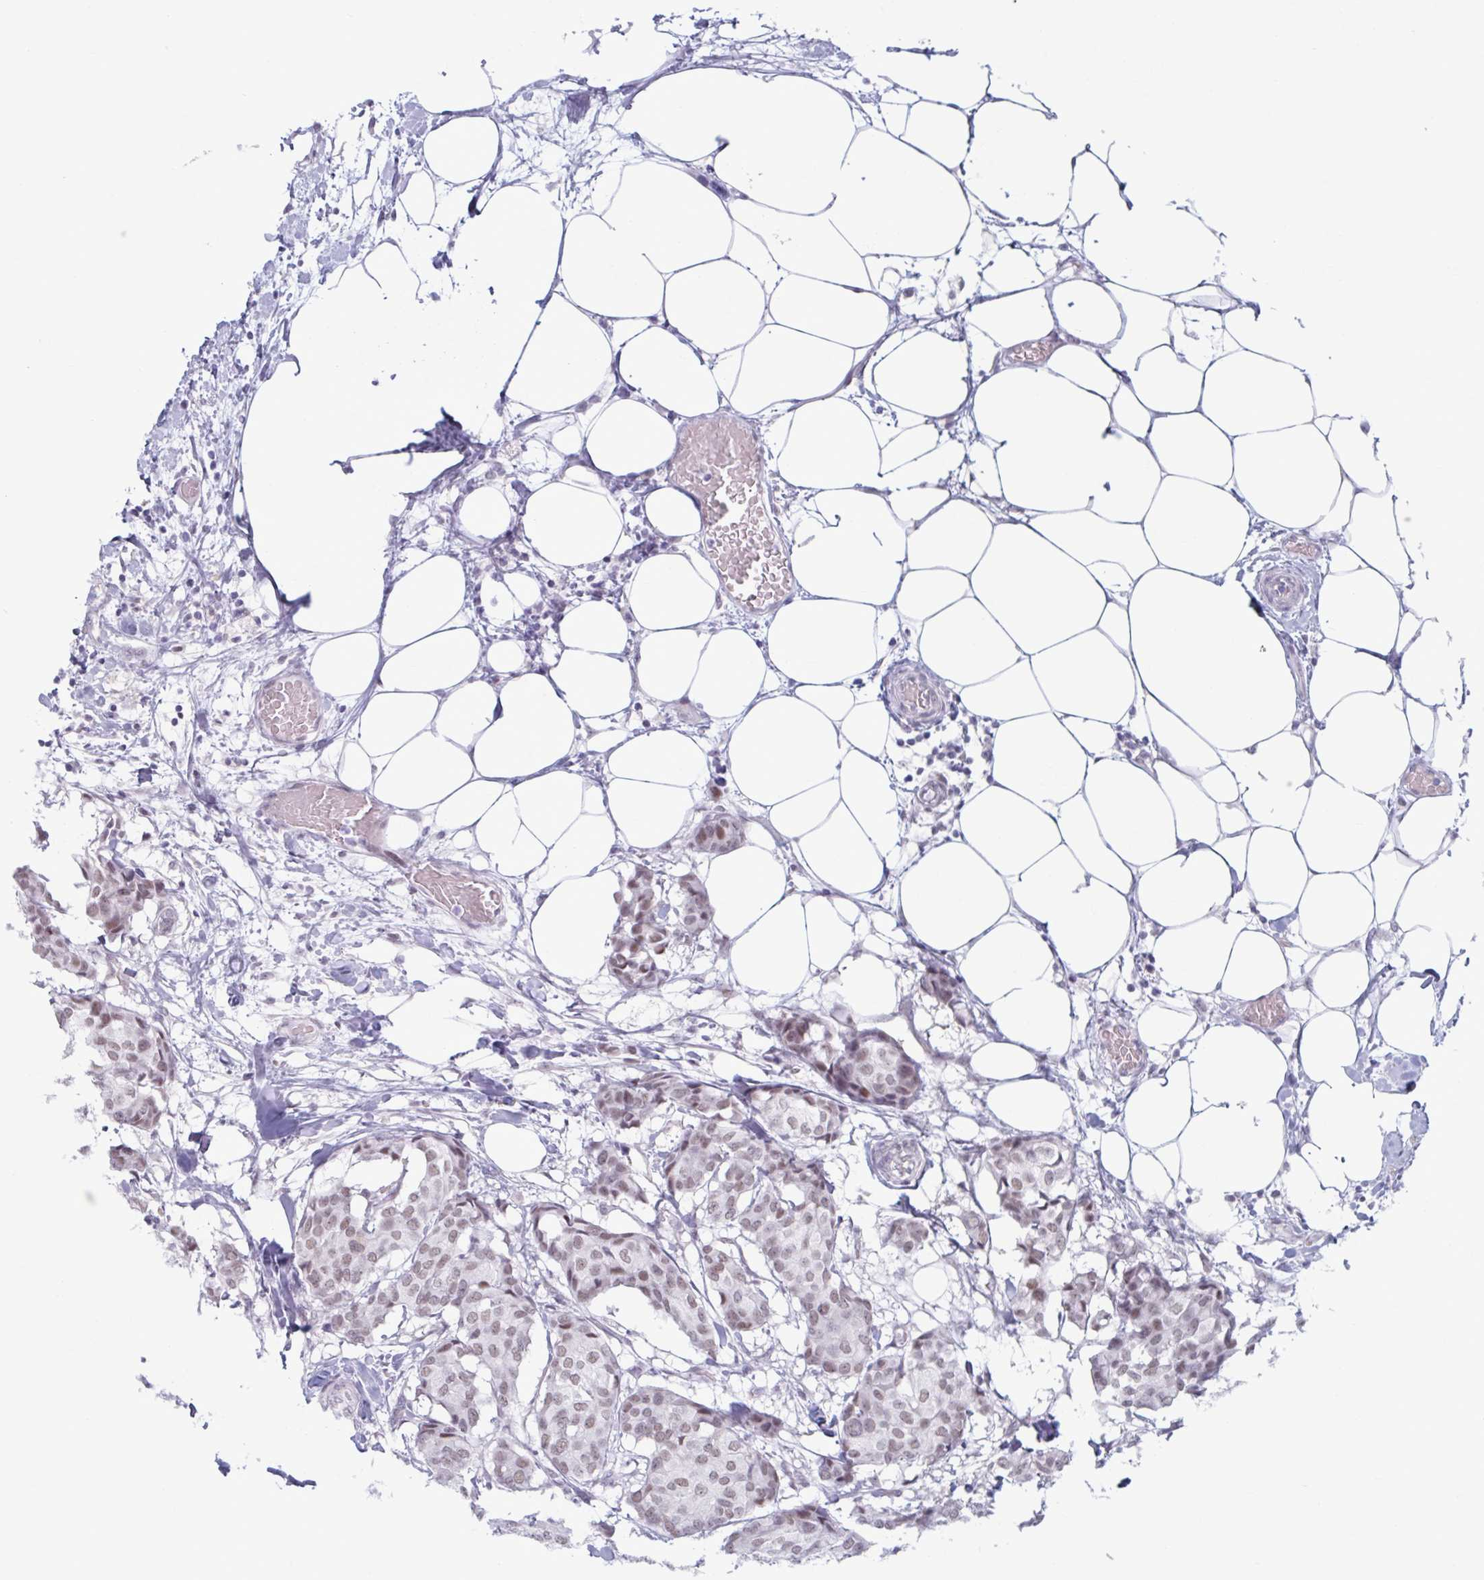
{"staining": {"intensity": "moderate", "quantity": ">75%", "location": "nuclear"}, "tissue": "breast cancer", "cell_type": "Tumor cells", "image_type": "cancer", "snomed": [{"axis": "morphology", "description": "Duct carcinoma"}, {"axis": "topography", "description": "Breast"}], "caption": "Immunohistochemical staining of human breast cancer (invasive ductal carcinoma) displays medium levels of moderate nuclear protein positivity in about >75% of tumor cells.", "gene": "MSMB", "patient": {"sex": "female", "age": 75}}